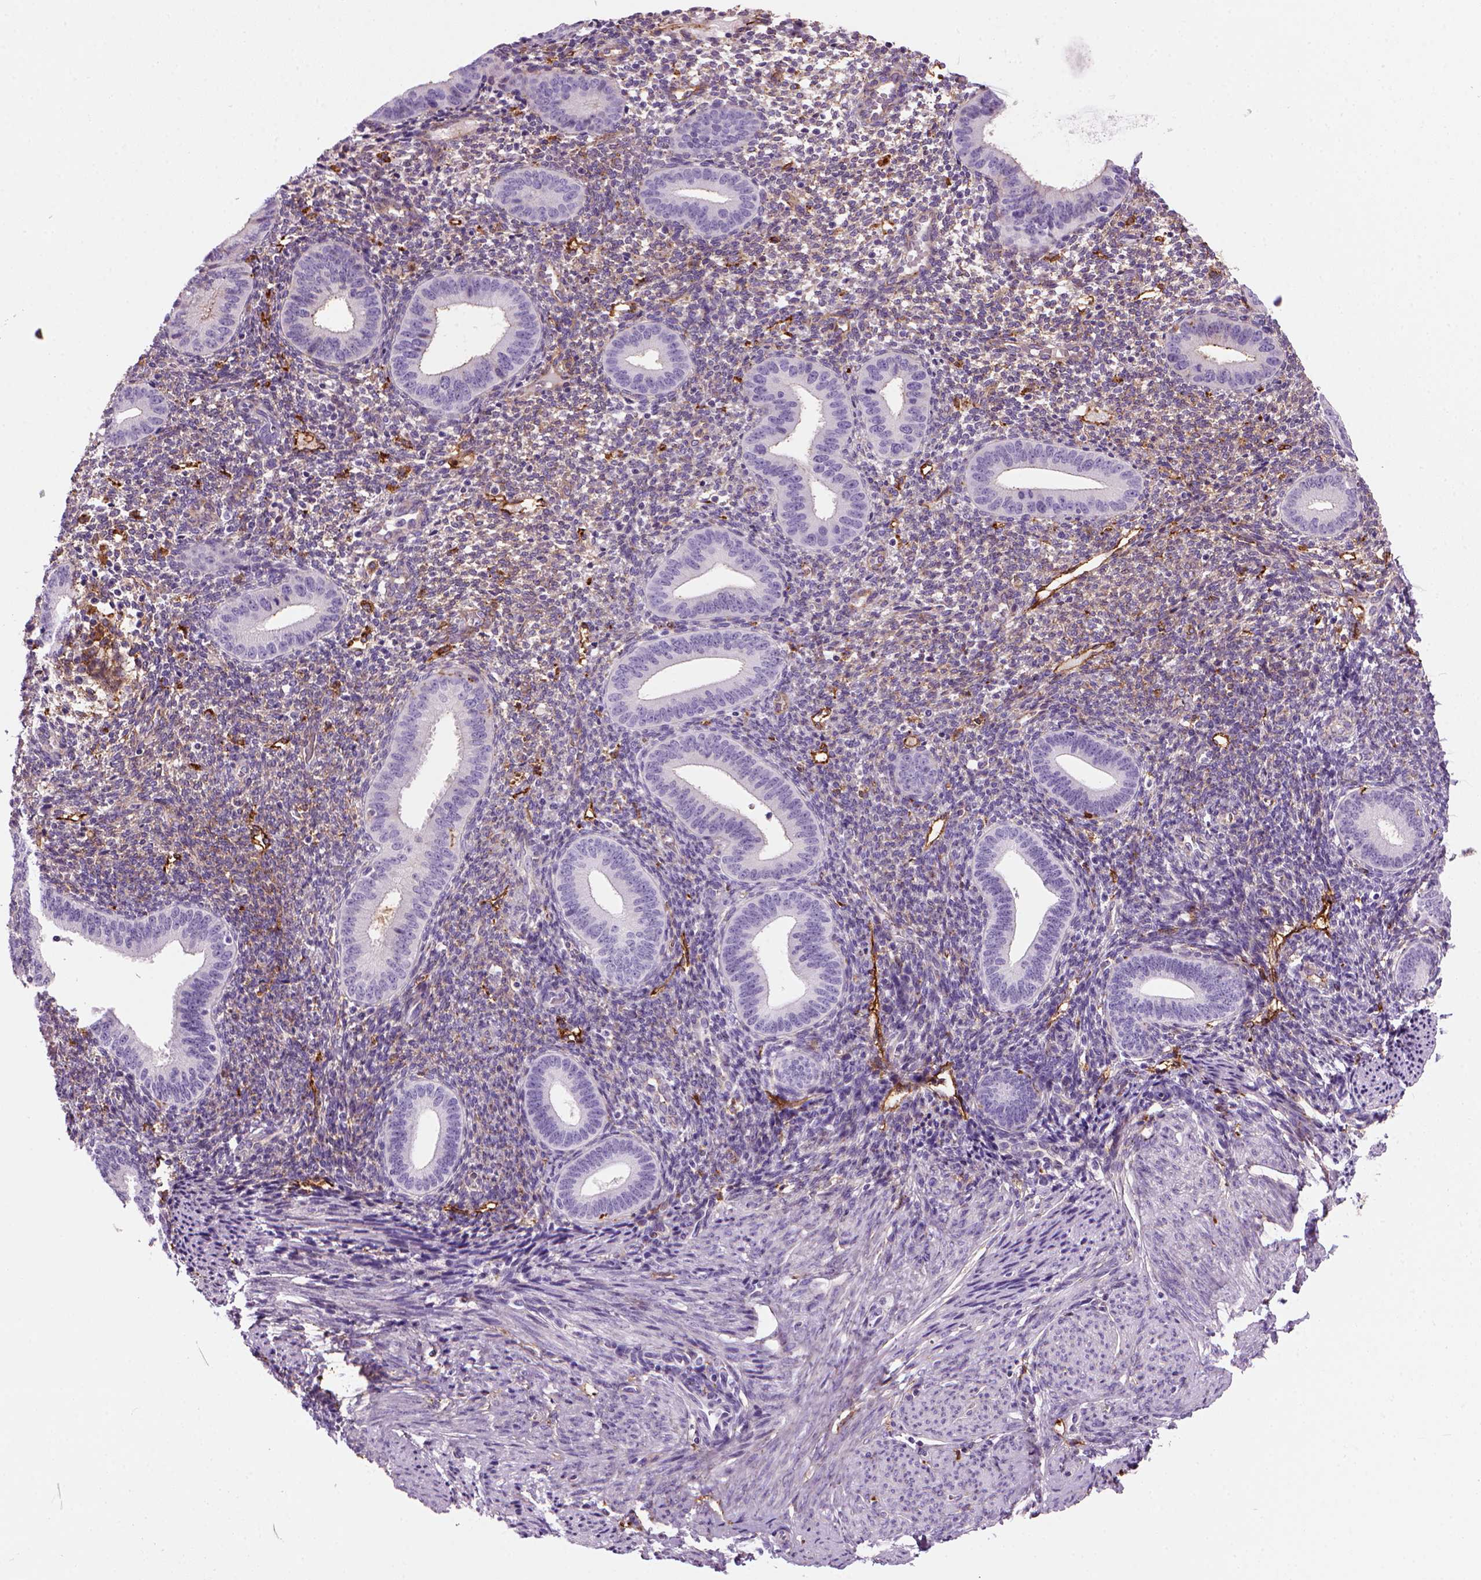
{"staining": {"intensity": "negative", "quantity": "none", "location": "none"}, "tissue": "endometrium", "cell_type": "Cells in endometrial stroma", "image_type": "normal", "snomed": [{"axis": "morphology", "description": "Normal tissue, NOS"}, {"axis": "topography", "description": "Endometrium"}], "caption": "Cells in endometrial stroma are negative for protein expression in normal human endometrium. (DAB immunohistochemistry, high magnification).", "gene": "MARCKS", "patient": {"sex": "female", "age": 40}}